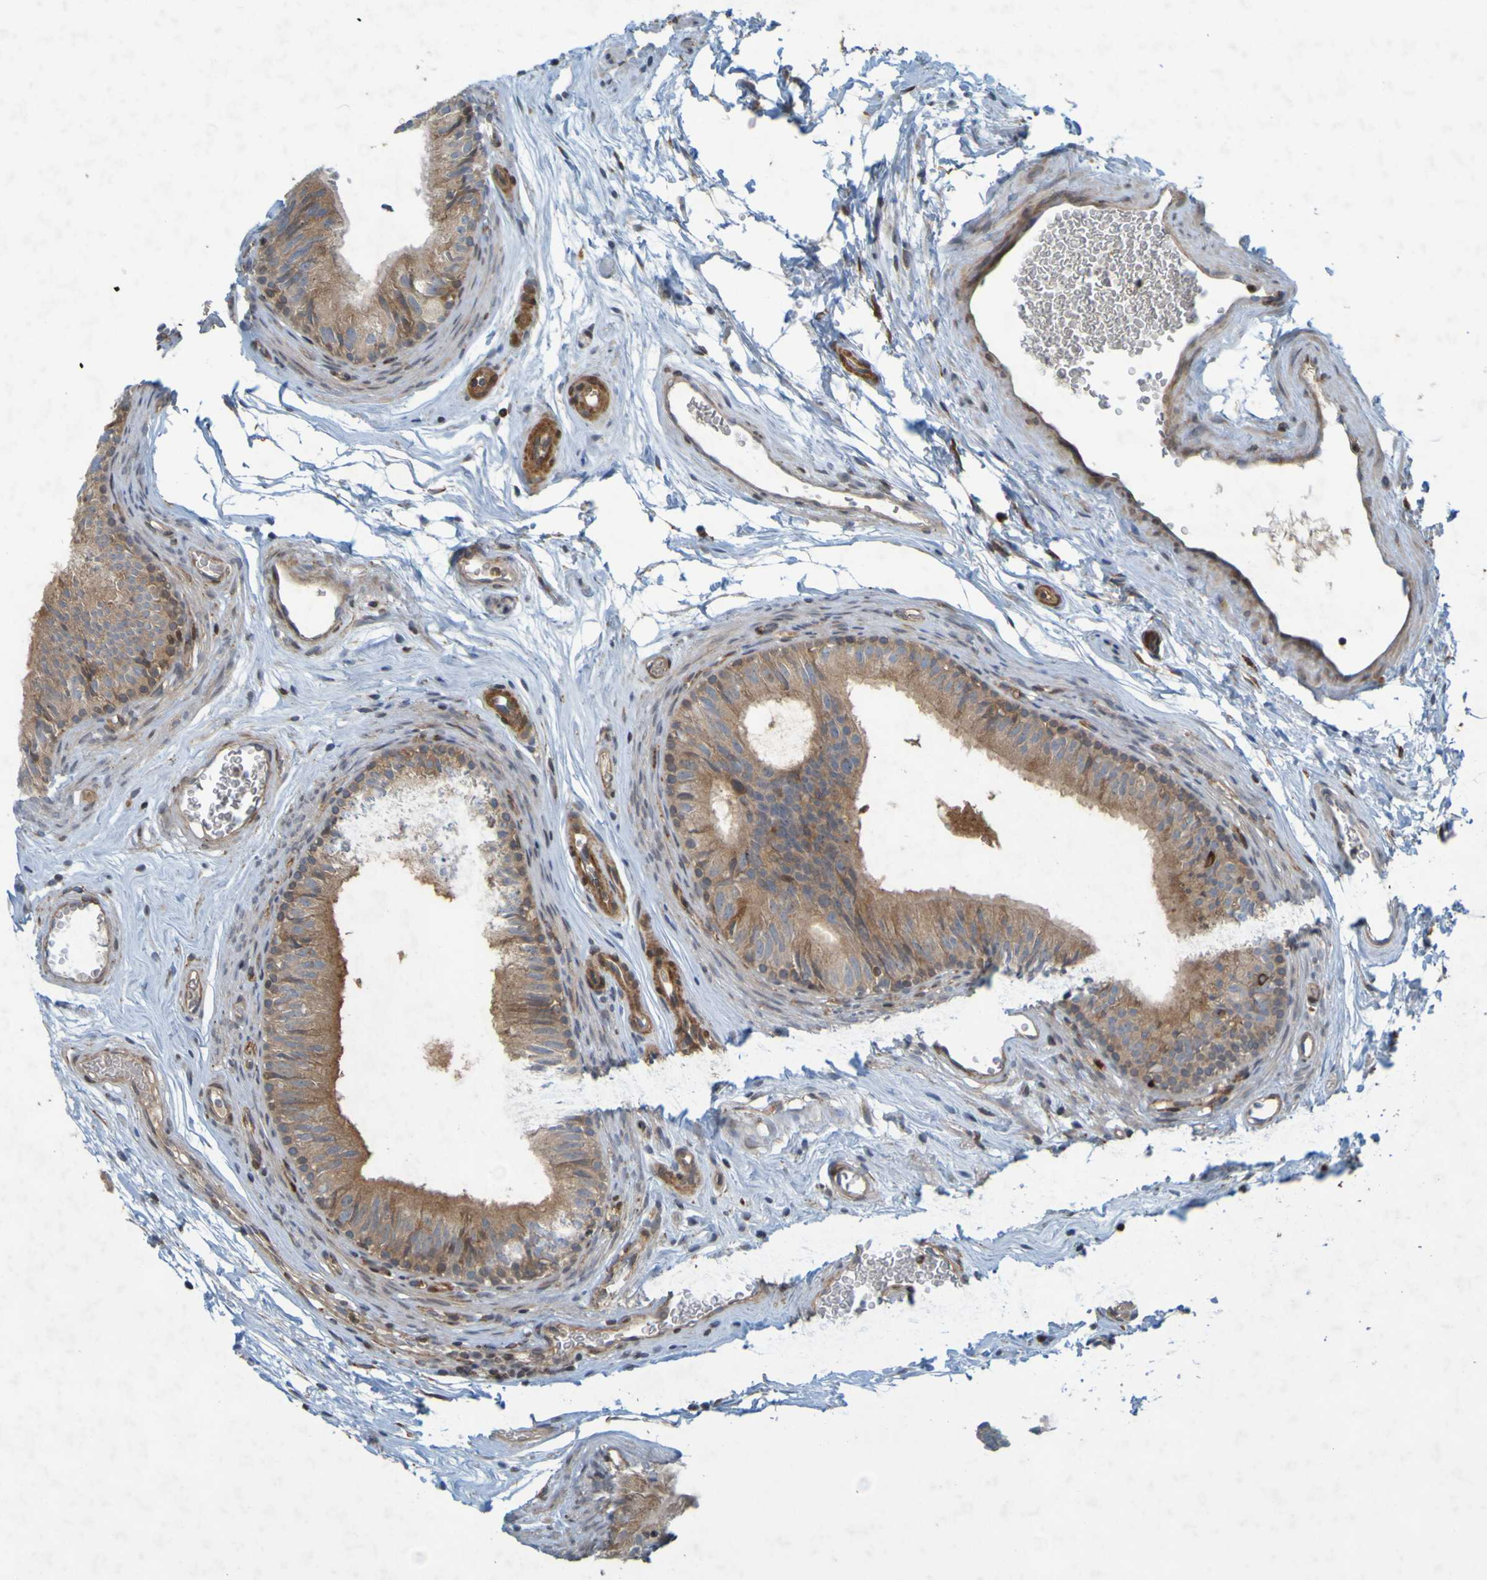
{"staining": {"intensity": "moderate", "quantity": ">75%", "location": "cytoplasmic/membranous"}, "tissue": "epididymis", "cell_type": "Glandular cells", "image_type": "normal", "snomed": [{"axis": "morphology", "description": "Normal tissue, NOS"}, {"axis": "topography", "description": "Epididymis"}], "caption": "Protein staining displays moderate cytoplasmic/membranous staining in about >75% of glandular cells in normal epididymis. (DAB IHC, brown staining for protein, blue staining for nuclei).", "gene": "GUCY1A1", "patient": {"sex": "male", "age": 36}}